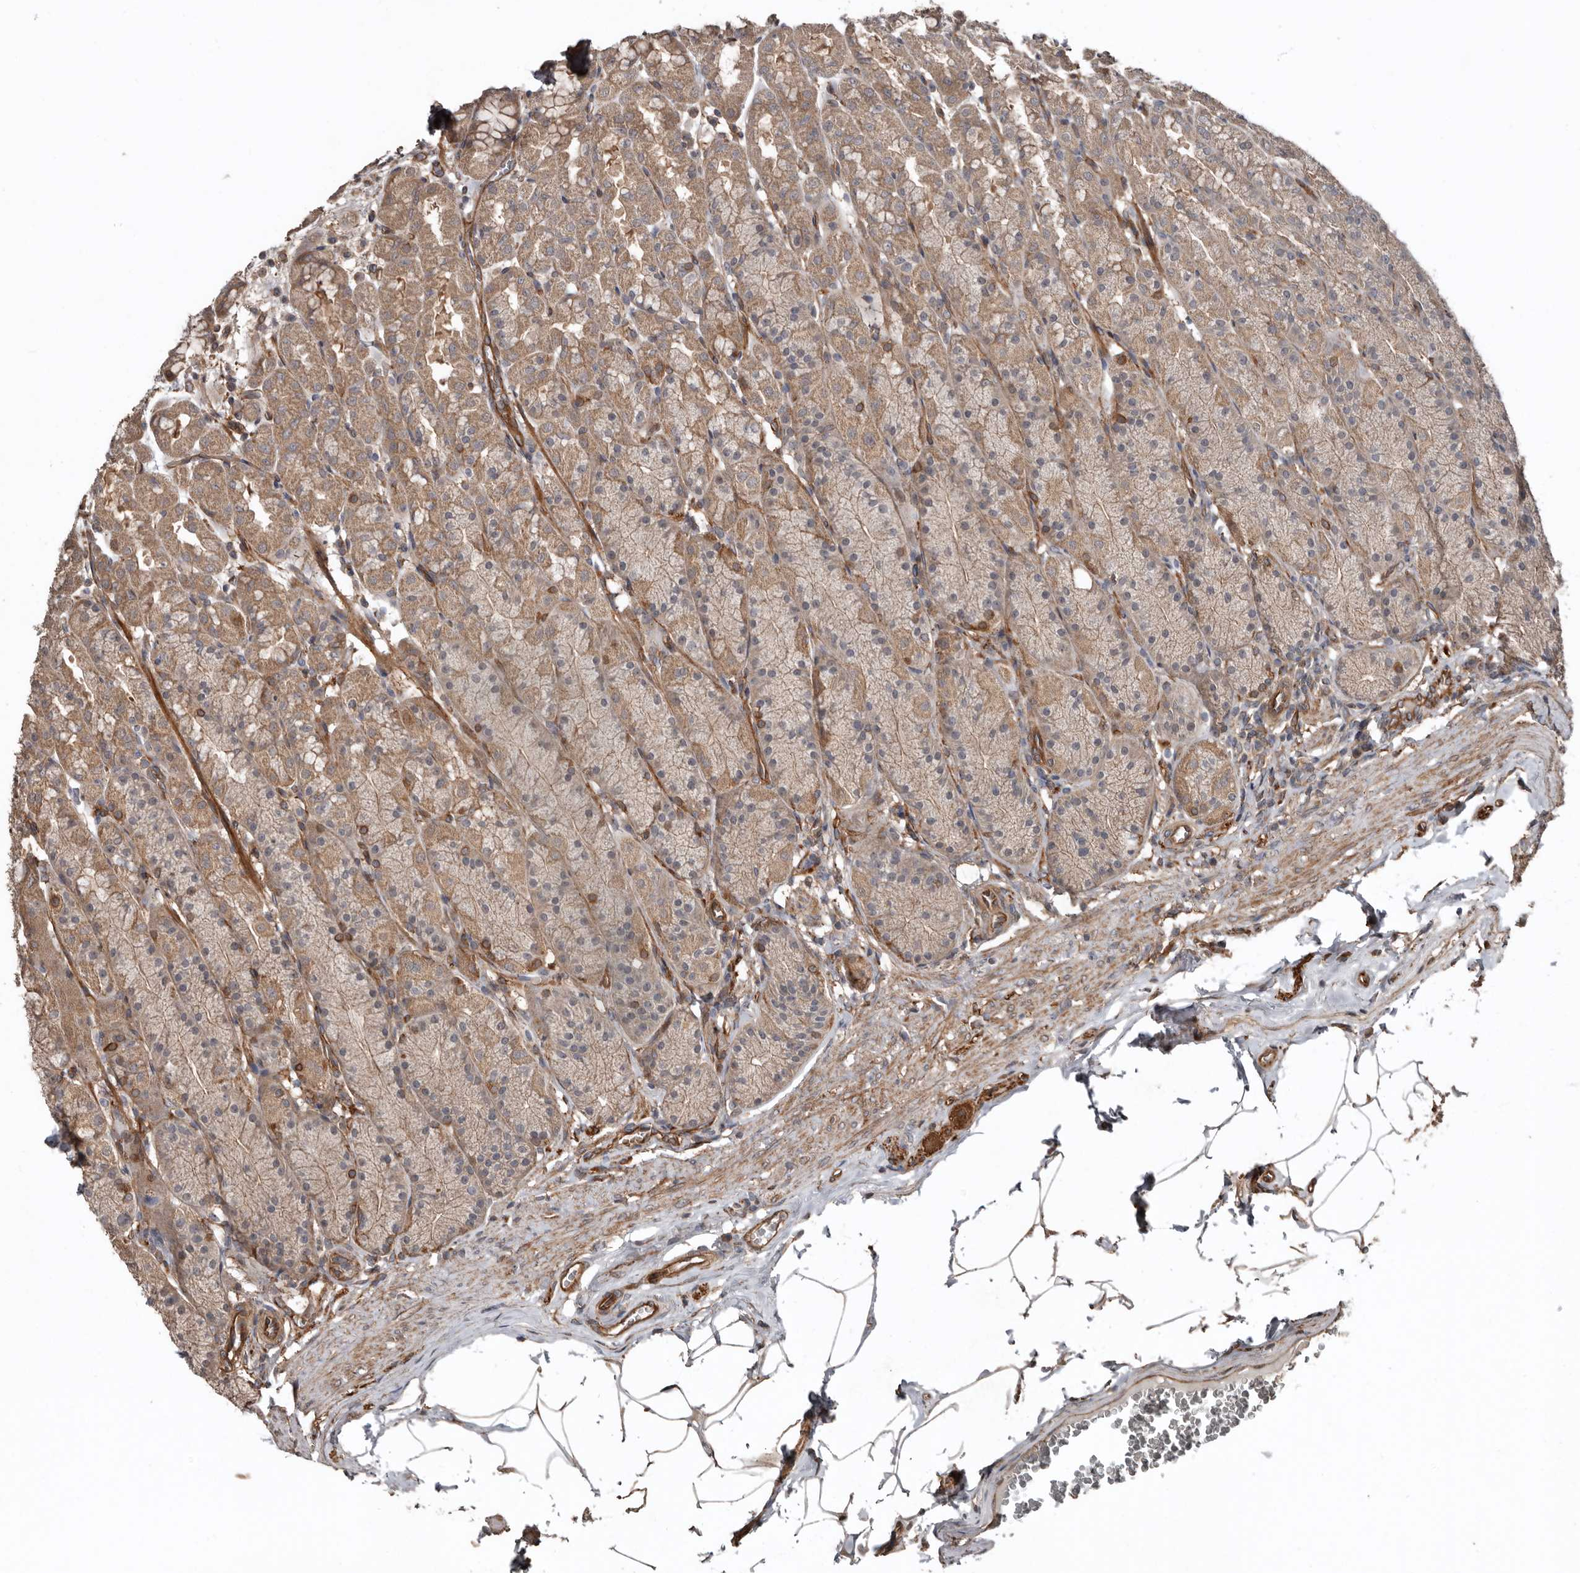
{"staining": {"intensity": "moderate", "quantity": "<25%", "location": "cytoplasmic/membranous"}, "tissue": "stomach", "cell_type": "Glandular cells", "image_type": "normal", "snomed": [{"axis": "morphology", "description": "Normal tissue, NOS"}, {"axis": "topography", "description": "Stomach"}], "caption": "Protein positivity by immunohistochemistry demonstrates moderate cytoplasmic/membranous staining in approximately <25% of glandular cells in unremarkable stomach.", "gene": "EXOC3L1", "patient": {"sex": "male", "age": 42}}